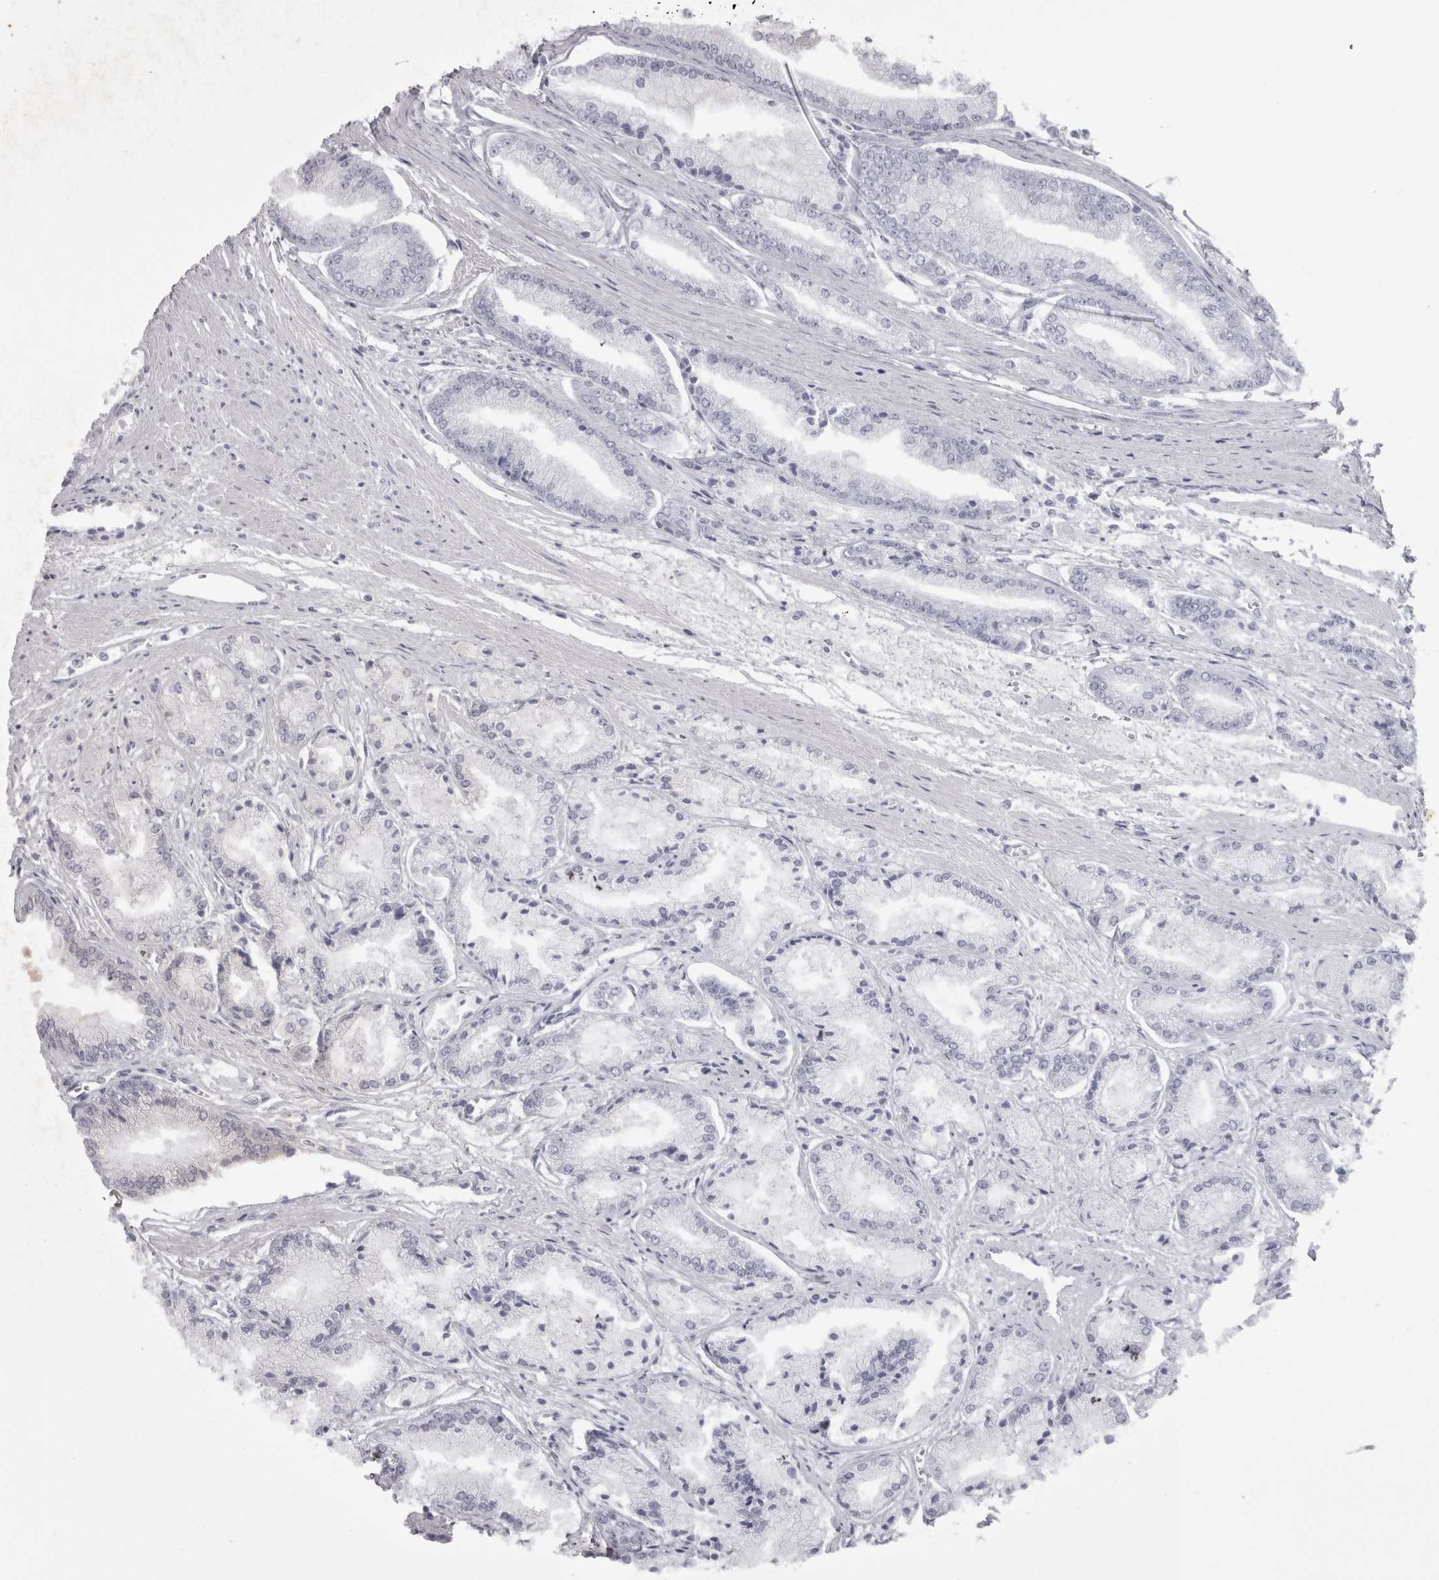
{"staining": {"intensity": "negative", "quantity": "none", "location": "none"}, "tissue": "prostate cancer", "cell_type": "Tumor cells", "image_type": "cancer", "snomed": [{"axis": "morphology", "description": "Adenocarcinoma, Low grade"}, {"axis": "topography", "description": "Prostate"}], "caption": "This is an immunohistochemistry (IHC) photomicrograph of human prostate adenocarcinoma (low-grade). There is no staining in tumor cells.", "gene": "SAA4", "patient": {"sex": "male", "age": 52}}